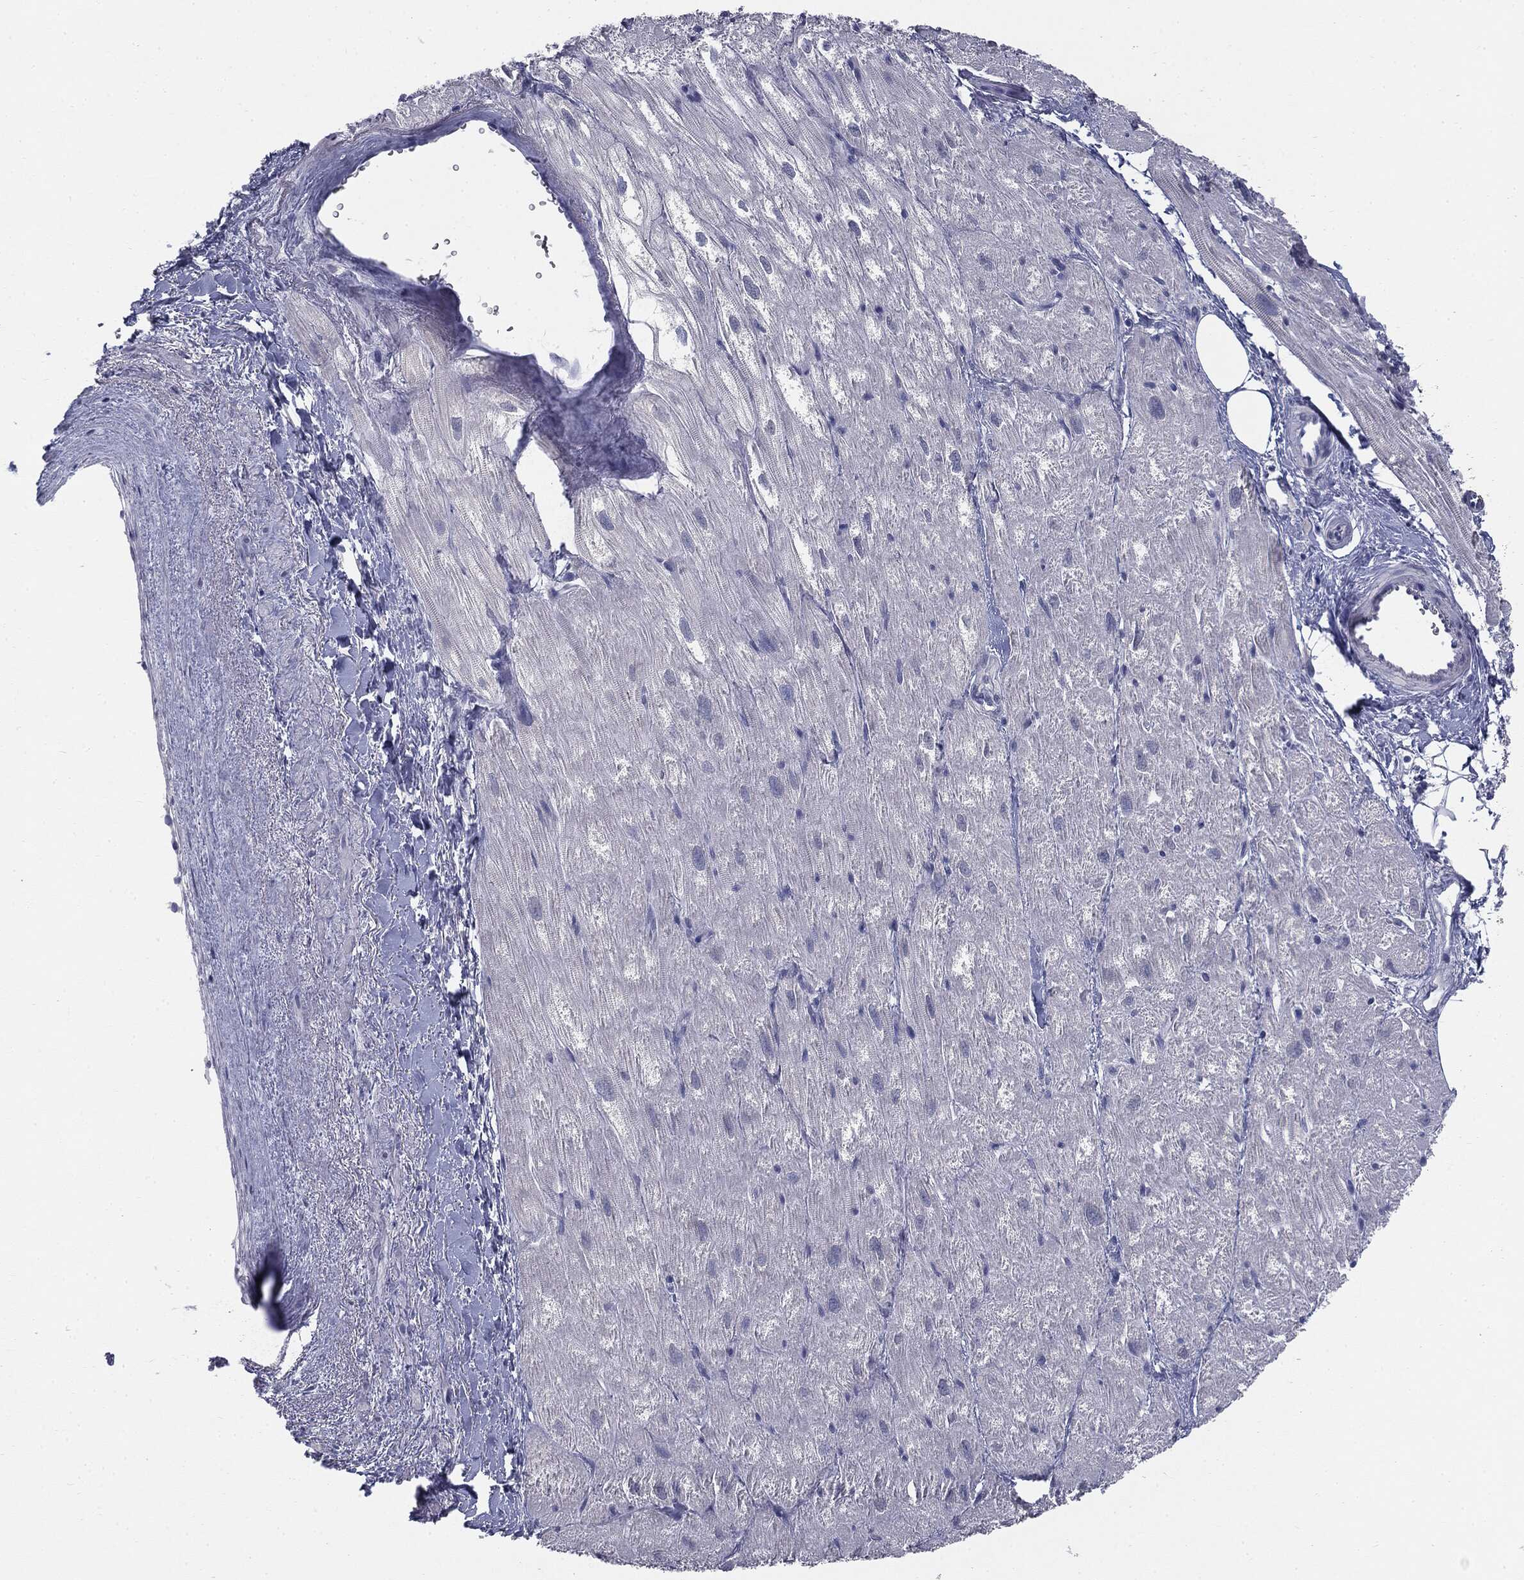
{"staining": {"intensity": "negative", "quantity": "none", "location": "none"}, "tissue": "heart muscle", "cell_type": "Cardiomyocytes", "image_type": "normal", "snomed": [{"axis": "morphology", "description": "Normal tissue, NOS"}, {"axis": "topography", "description": "Heart"}], "caption": "Immunohistochemical staining of unremarkable heart muscle shows no significant expression in cardiomyocytes. (Brightfield microscopy of DAB IHC at high magnification).", "gene": "MUC1", "patient": {"sex": "male", "age": 62}}